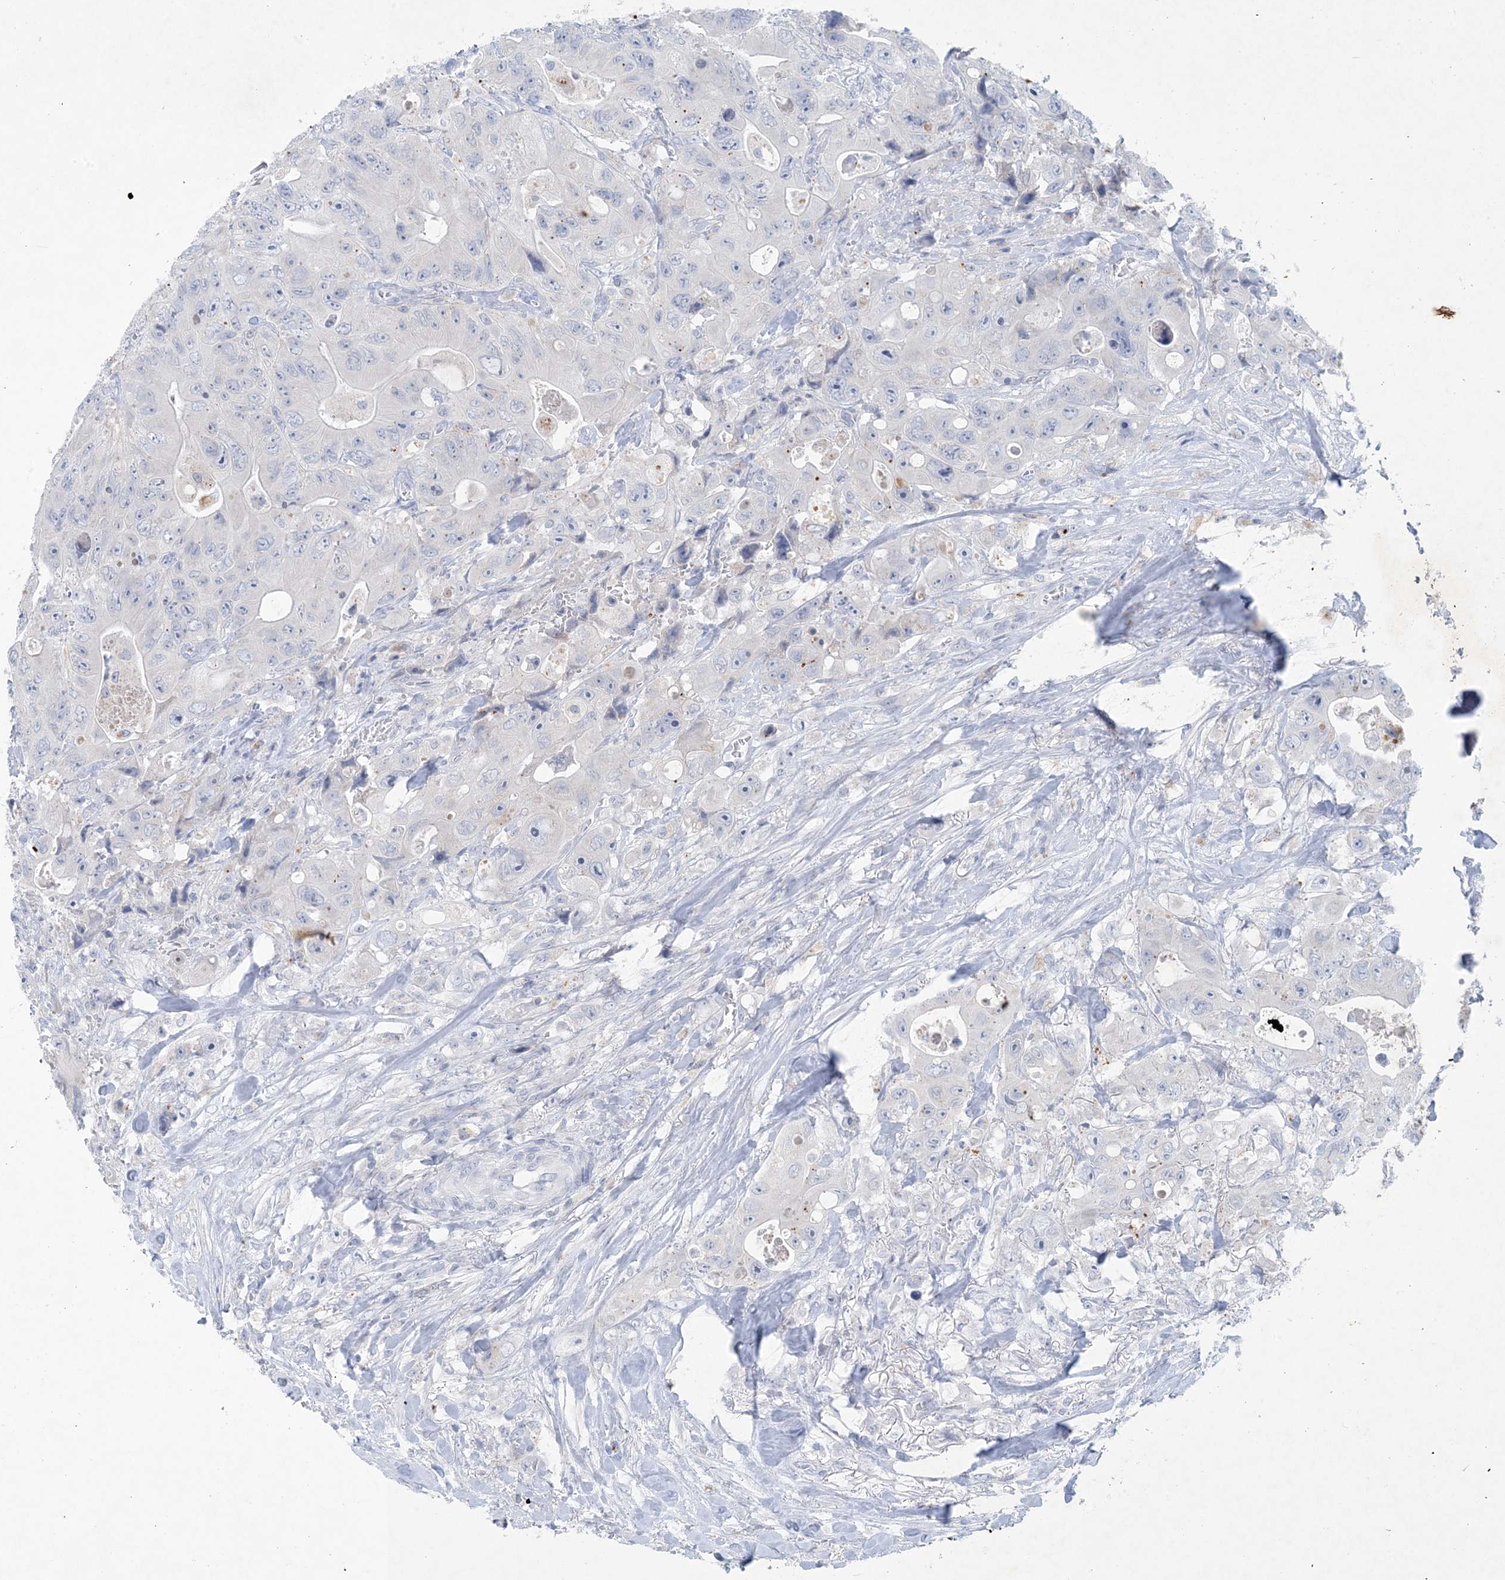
{"staining": {"intensity": "negative", "quantity": "none", "location": "none"}, "tissue": "colorectal cancer", "cell_type": "Tumor cells", "image_type": "cancer", "snomed": [{"axis": "morphology", "description": "Adenocarcinoma, NOS"}, {"axis": "topography", "description": "Colon"}], "caption": "Immunohistochemistry (IHC) of colorectal cancer (adenocarcinoma) exhibits no positivity in tumor cells.", "gene": "GABRG1", "patient": {"sex": "female", "age": 46}}